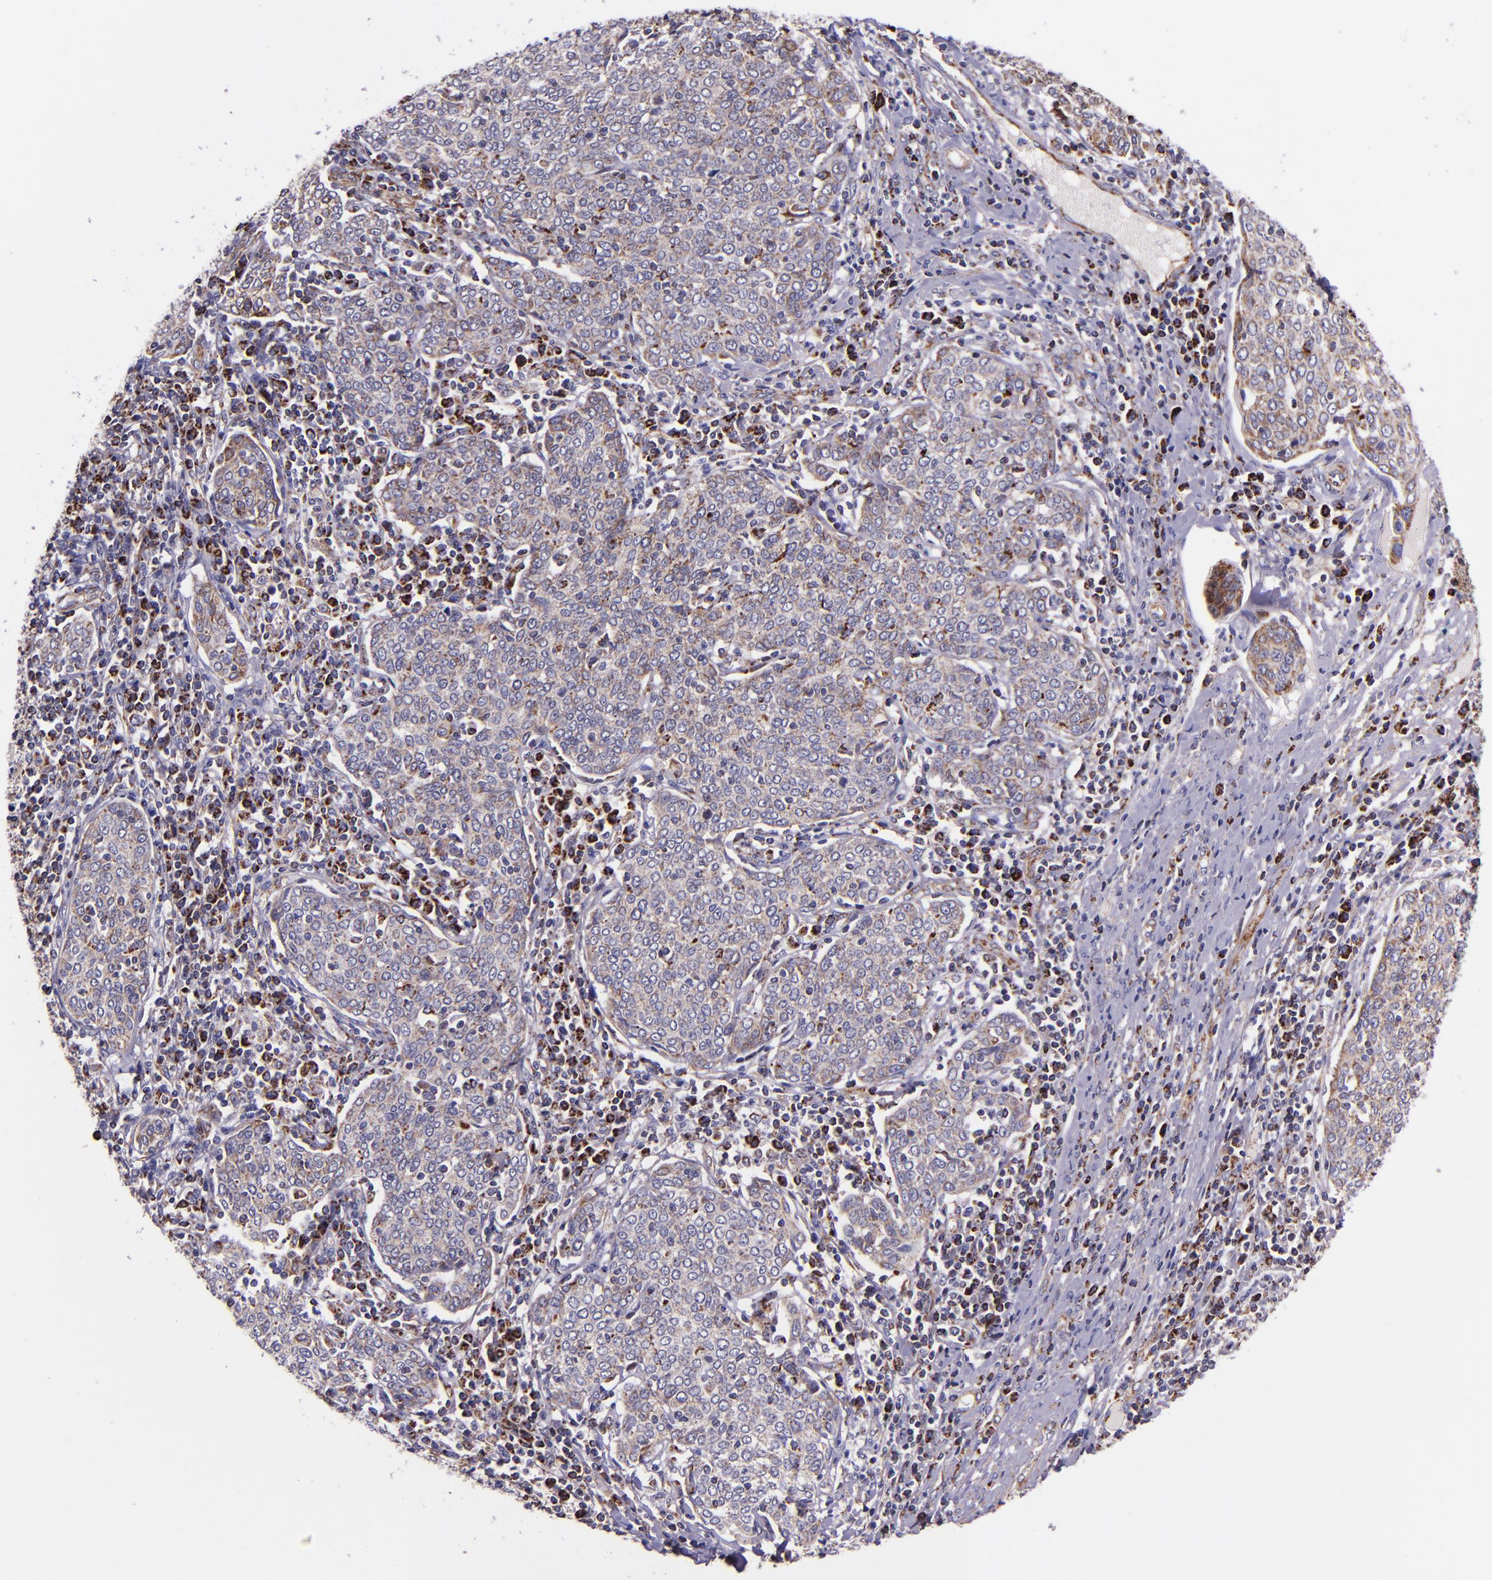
{"staining": {"intensity": "moderate", "quantity": "<25%", "location": "cytoplasmic/membranous"}, "tissue": "cervical cancer", "cell_type": "Tumor cells", "image_type": "cancer", "snomed": [{"axis": "morphology", "description": "Squamous cell carcinoma, NOS"}, {"axis": "topography", "description": "Cervix"}], "caption": "A low amount of moderate cytoplasmic/membranous expression is seen in about <25% of tumor cells in cervical cancer tissue. The staining was performed using DAB, with brown indicating positive protein expression. Nuclei are stained blue with hematoxylin.", "gene": "IDH3G", "patient": {"sex": "female", "age": 40}}